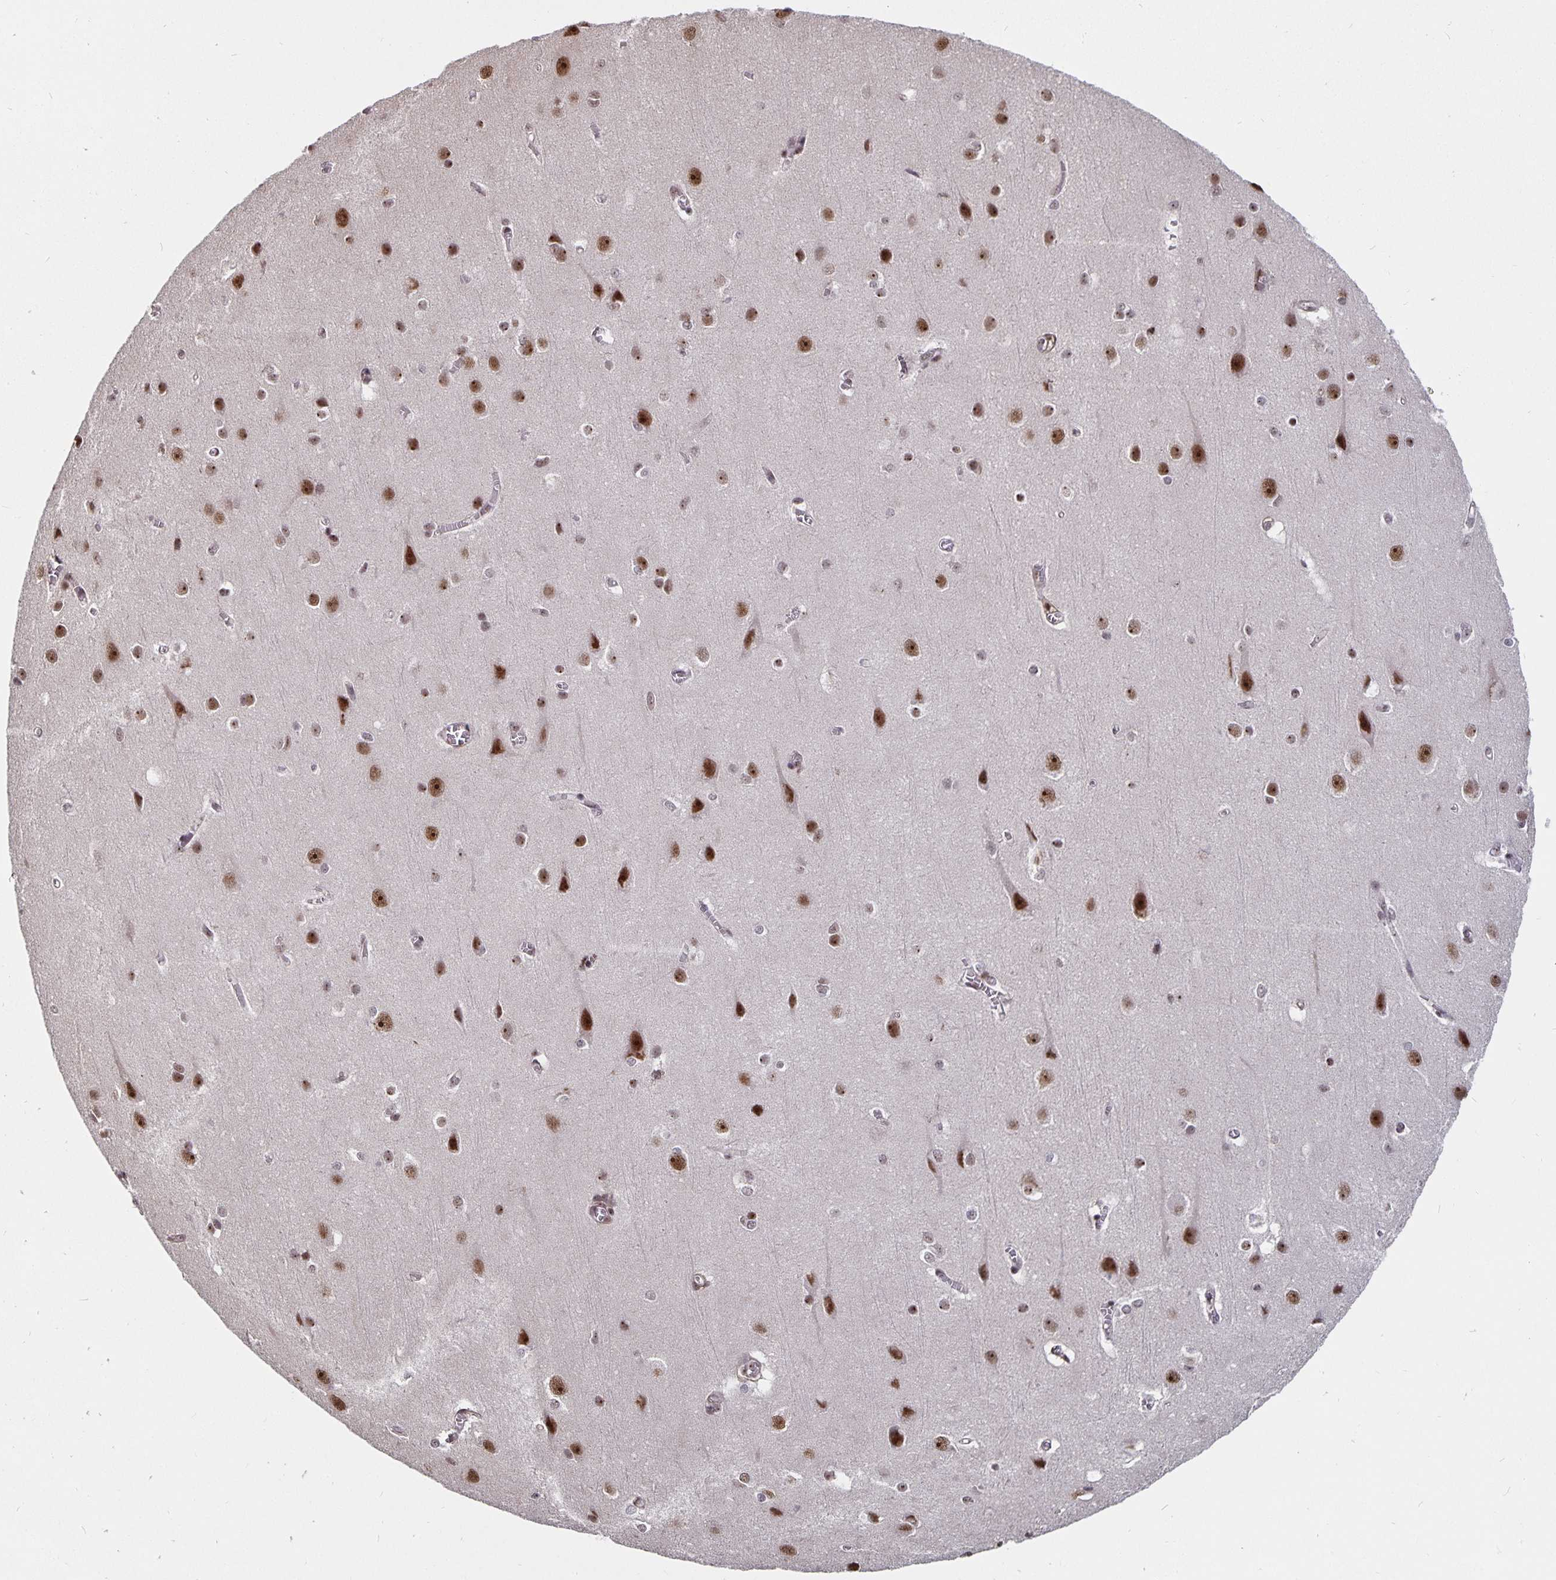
{"staining": {"intensity": "moderate", "quantity": ">75%", "location": "nuclear"}, "tissue": "cerebral cortex", "cell_type": "Endothelial cells", "image_type": "normal", "snomed": [{"axis": "morphology", "description": "Normal tissue, NOS"}, {"axis": "topography", "description": "Cerebral cortex"}], "caption": "The image demonstrates immunohistochemical staining of unremarkable cerebral cortex. There is moderate nuclear positivity is appreciated in about >75% of endothelial cells.", "gene": "LAS1L", "patient": {"sex": "male", "age": 37}}